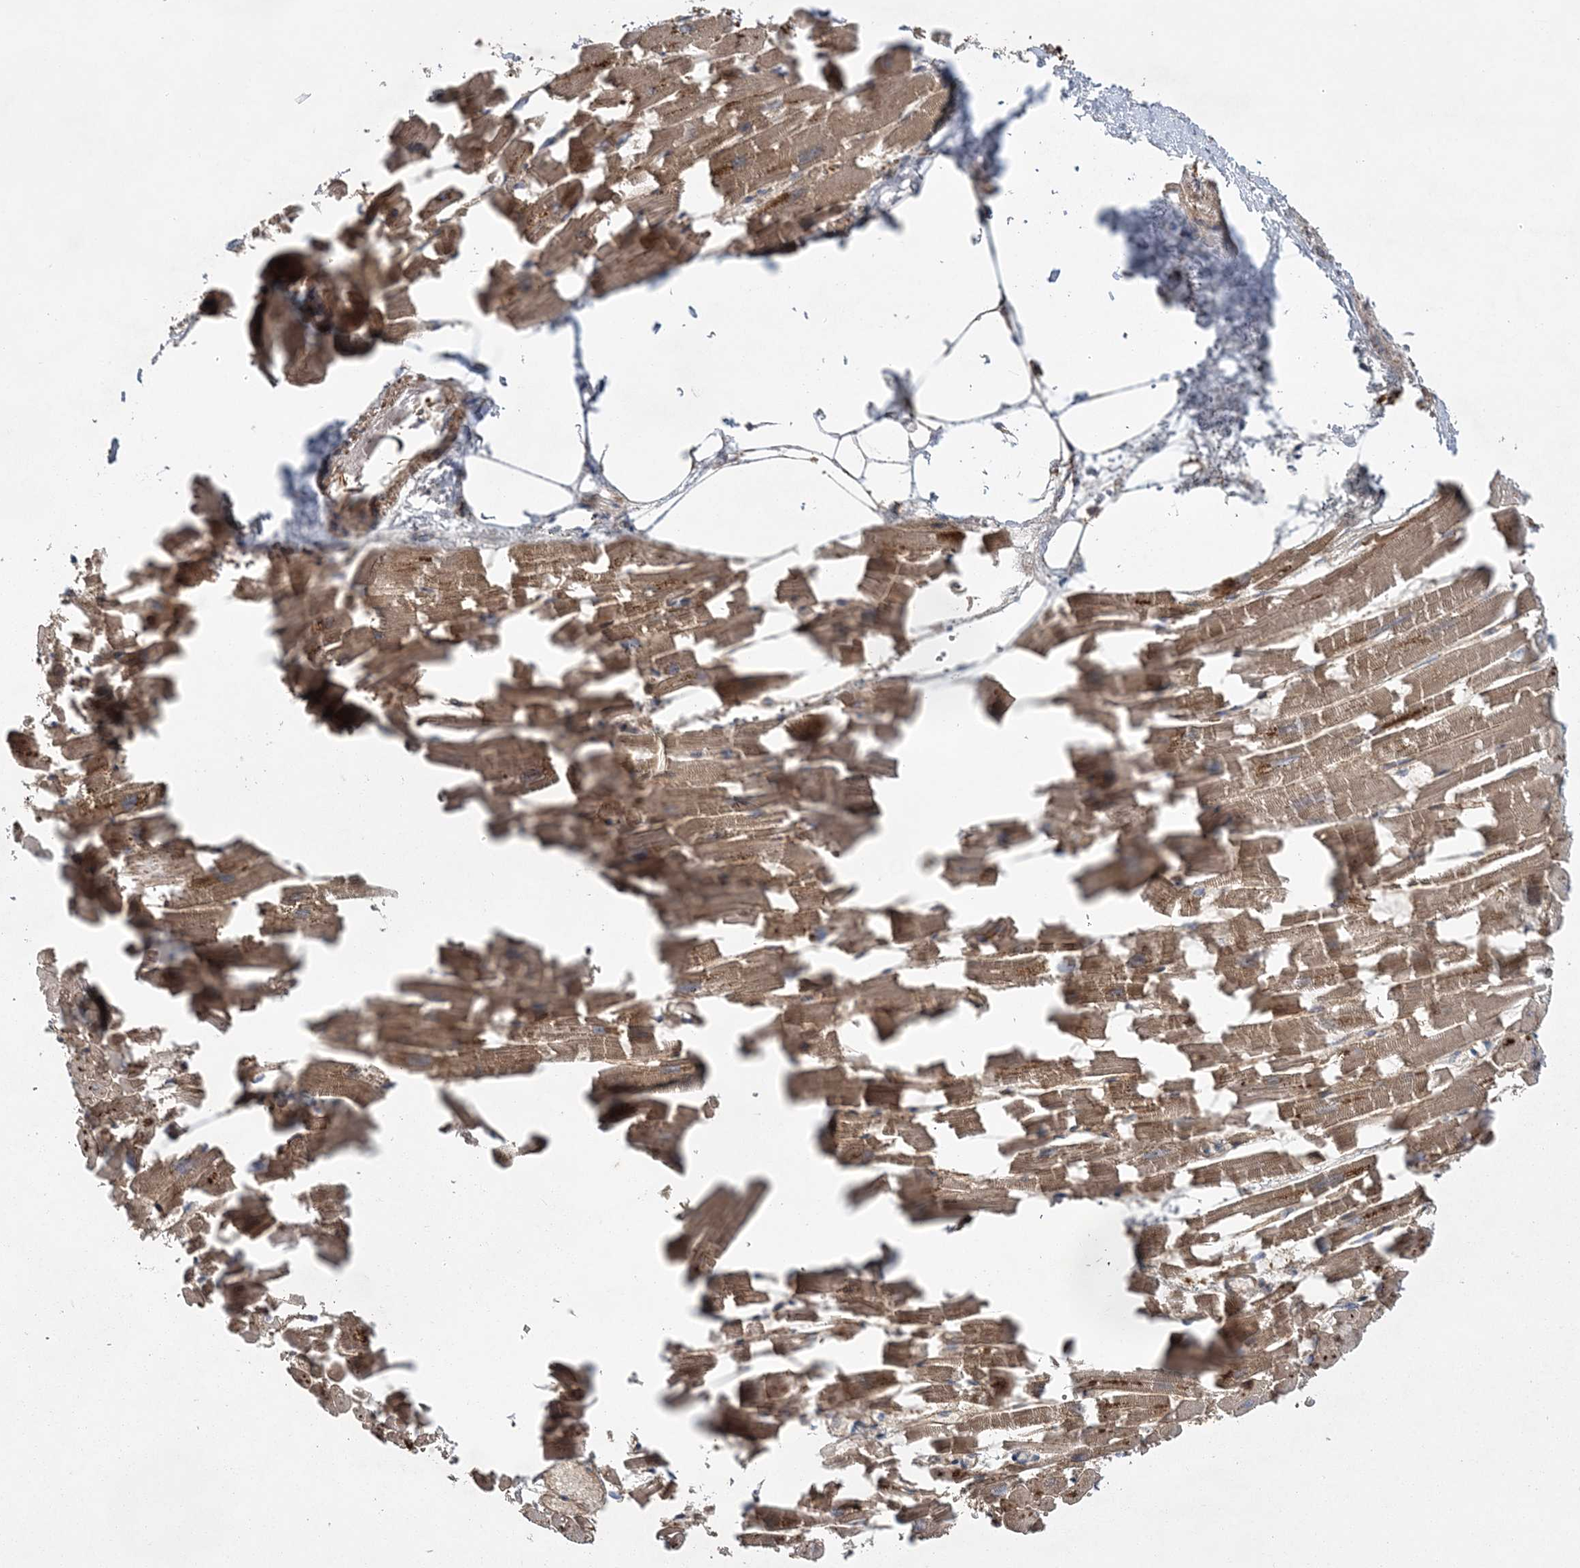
{"staining": {"intensity": "moderate", "quantity": ">75%", "location": "cytoplasmic/membranous"}, "tissue": "heart muscle", "cell_type": "Cardiomyocytes", "image_type": "normal", "snomed": [{"axis": "morphology", "description": "Normal tissue, NOS"}, {"axis": "topography", "description": "Heart"}], "caption": "Immunohistochemical staining of normal human heart muscle exhibits medium levels of moderate cytoplasmic/membranous expression in approximately >75% of cardiomyocytes.", "gene": "CALN1", "patient": {"sex": "female", "age": 64}}